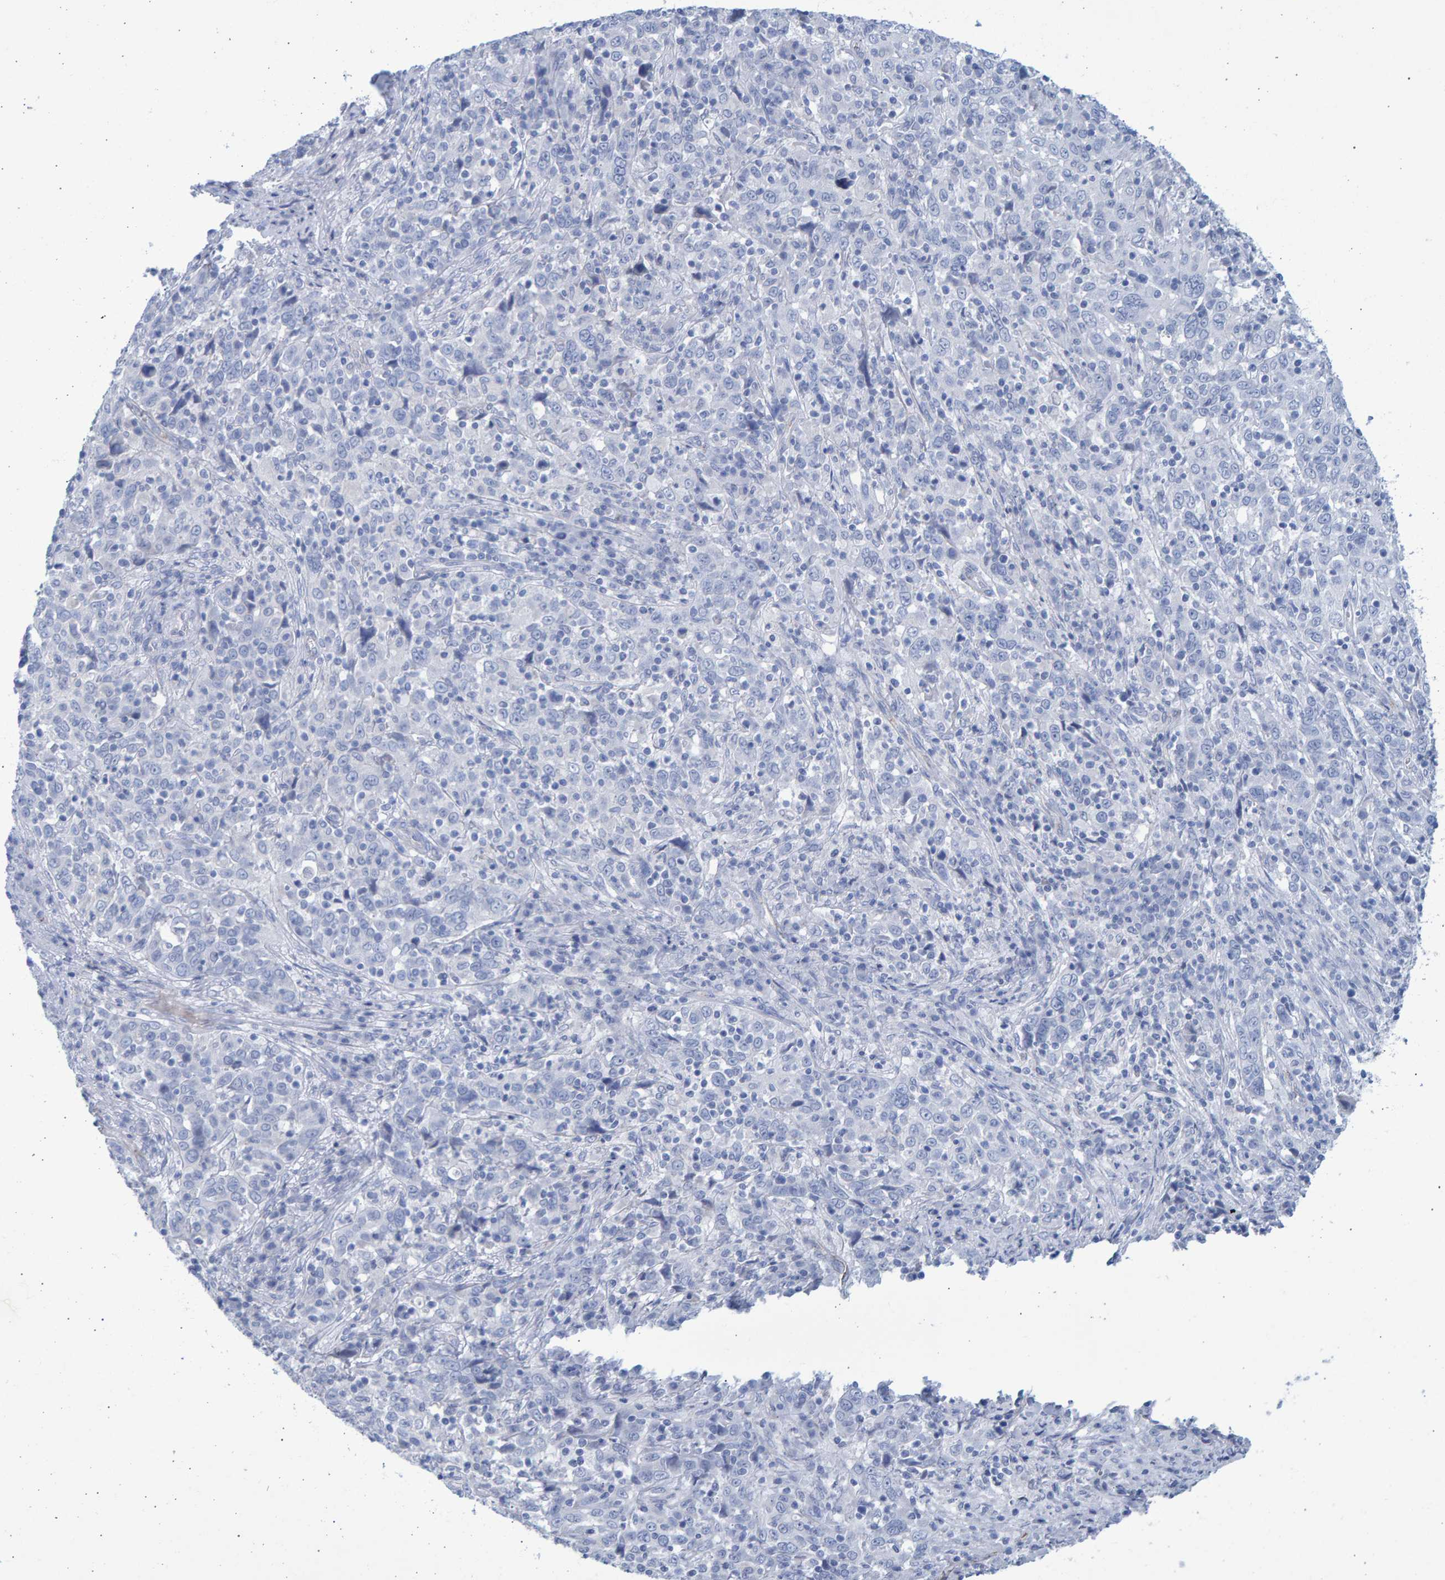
{"staining": {"intensity": "negative", "quantity": "none", "location": "none"}, "tissue": "cervical cancer", "cell_type": "Tumor cells", "image_type": "cancer", "snomed": [{"axis": "morphology", "description": "Squamous cell carcinoma, NOS"}, {"axis": "topography", "description": "Cervix"}], "caption": "The micrograph demonstrates no significant expression in tumor cells of cervical cancer (squamous cell carcinoma).", "gene": "SLC34A3", "patient": {"sex": "female", "age": 46}}